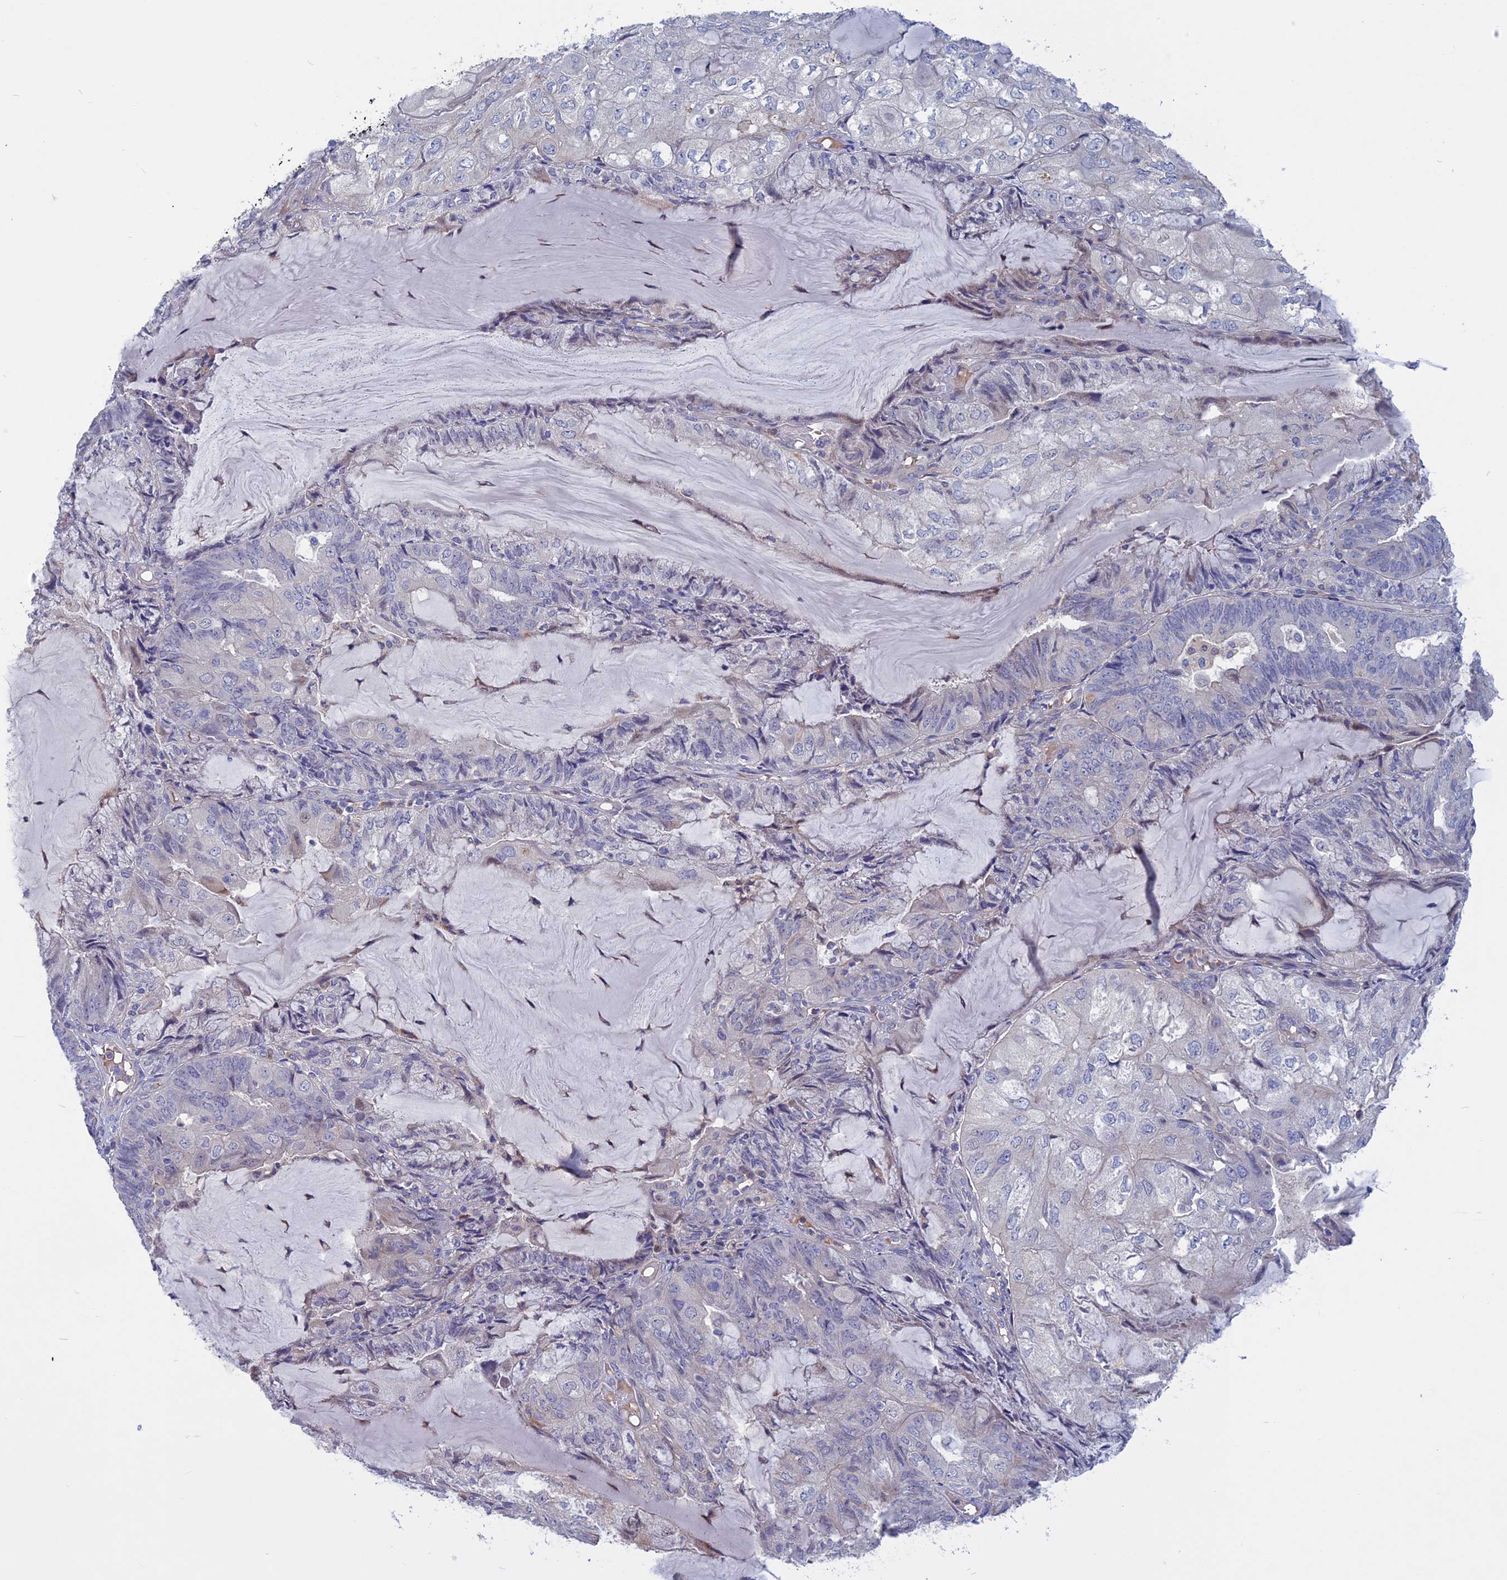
{"staining": {"intensity": "negative", "quantity": "none", "location": "none"}, "tissue": "endometrial cancer", "cell_type": "Tumor cells", "image_type": "cancer", "snomed": [{"axis": "morphology", "description": "Adenocarcinoma, NOS"}, {"axis": "topography", "description": "Endometrium"}], "caption": "Endometrial cancer (adenocarcinoma) stained for a protein using immunohistochemistry demonstrates no expression tumor cells.", "gene": "SLC2A6", "patient": {"sex": "female", "age": 81}}